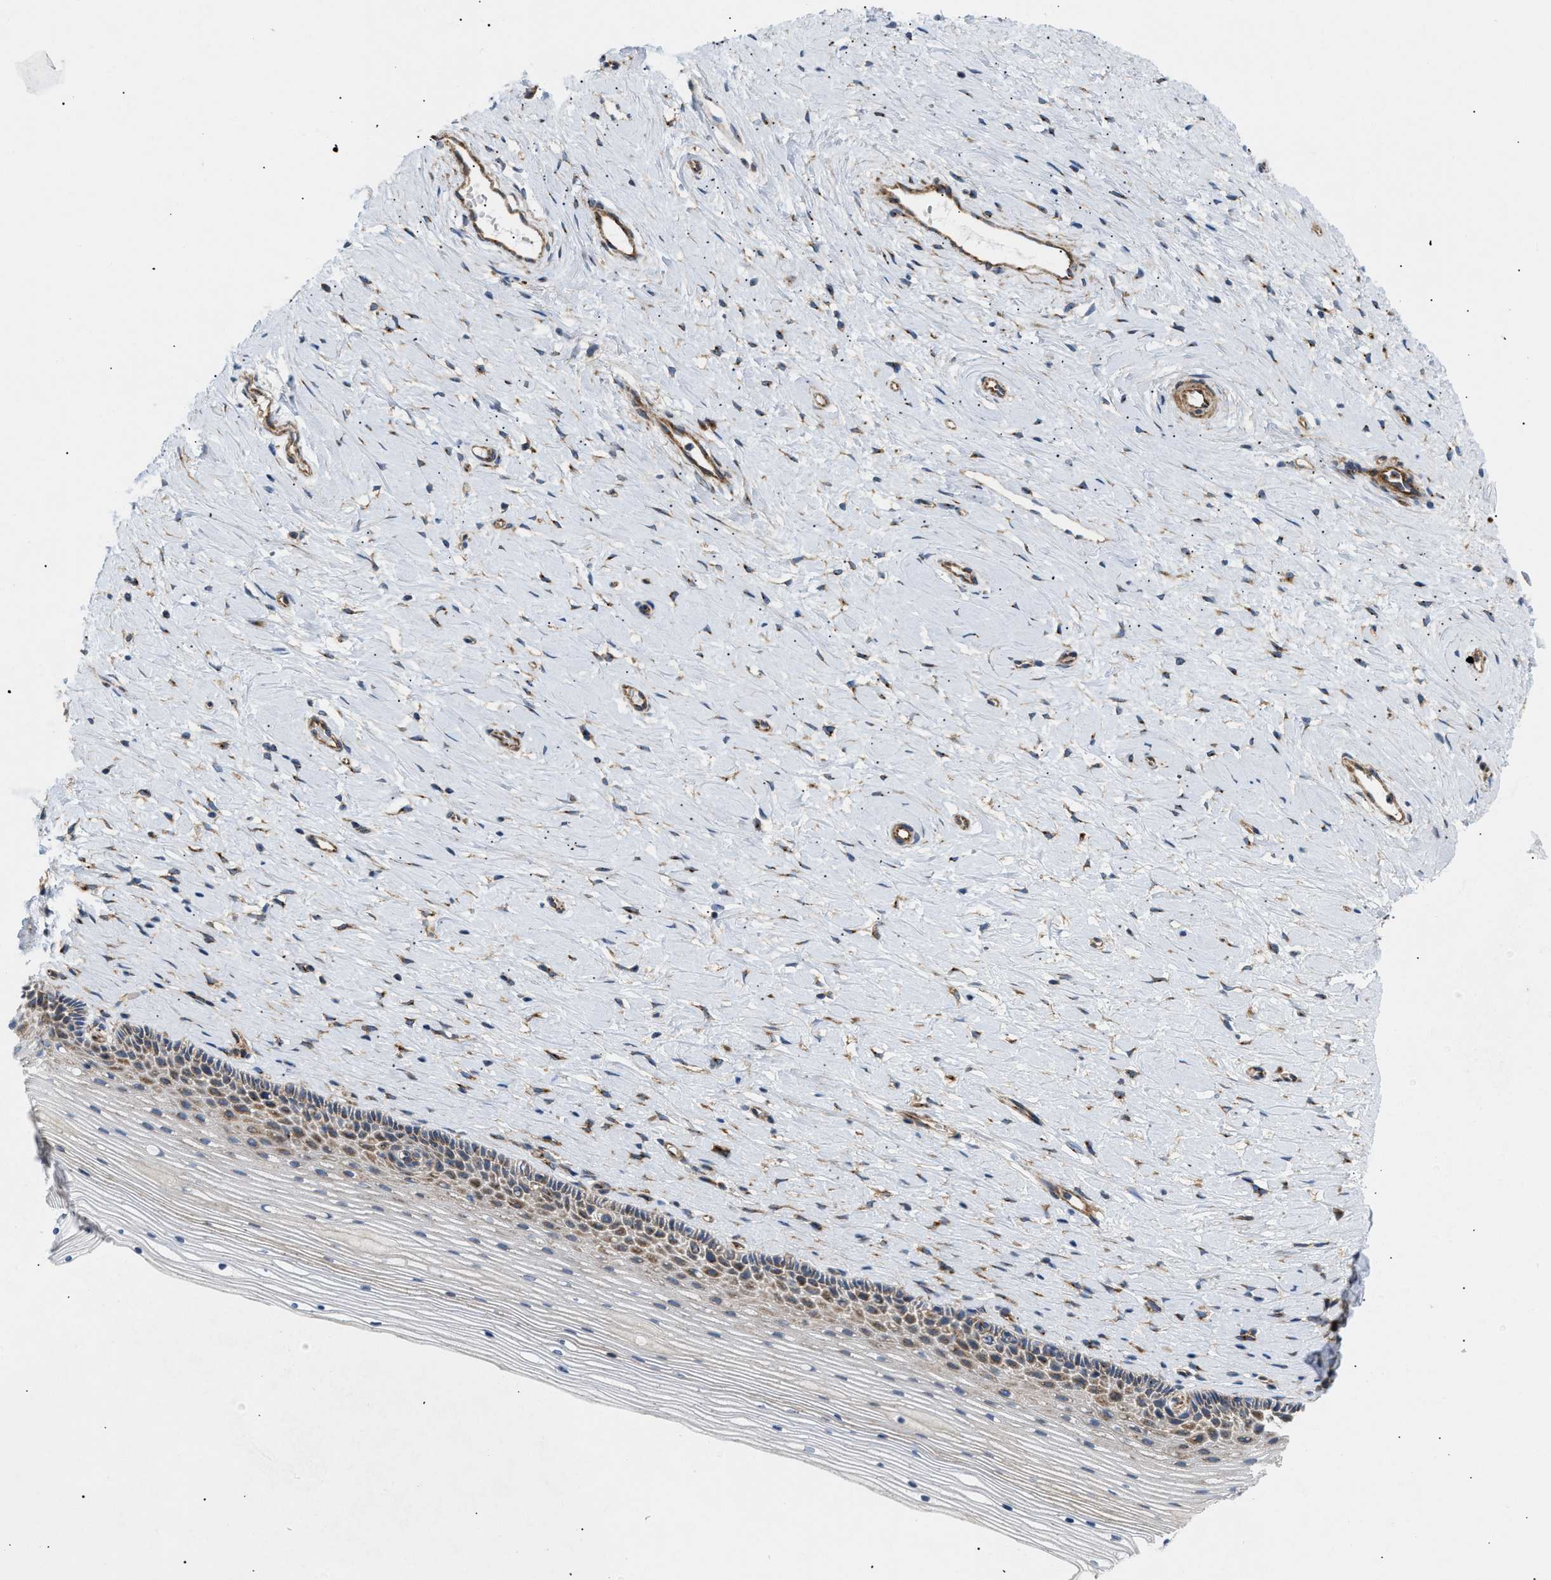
{"staining": {"intensity": "moderate", "quantity": "25%-75%", "location": "cytoplasmic/membranous"}, "tissue": "cervix", "cell_type": "Squamous epithelial cells", "image_type": "normal", "snomed": [{"axis": "morphology", "description": "Normal tissue, NOS"}, {"axis": "topography", "description": "Cervix"}], "caption": "Benign cervix reveals moderate cytoplasmic/membranous staining in approximately 25%-75% of squamous epithelial cells The staining was performed using DAB (3,3'-diaminobenzidine), with brown indicating positive protein expression. Nuclei are stained blue with hematoxylin..", "gene": "DCTN4", "patient": {"sex": "female", "age": 39}}